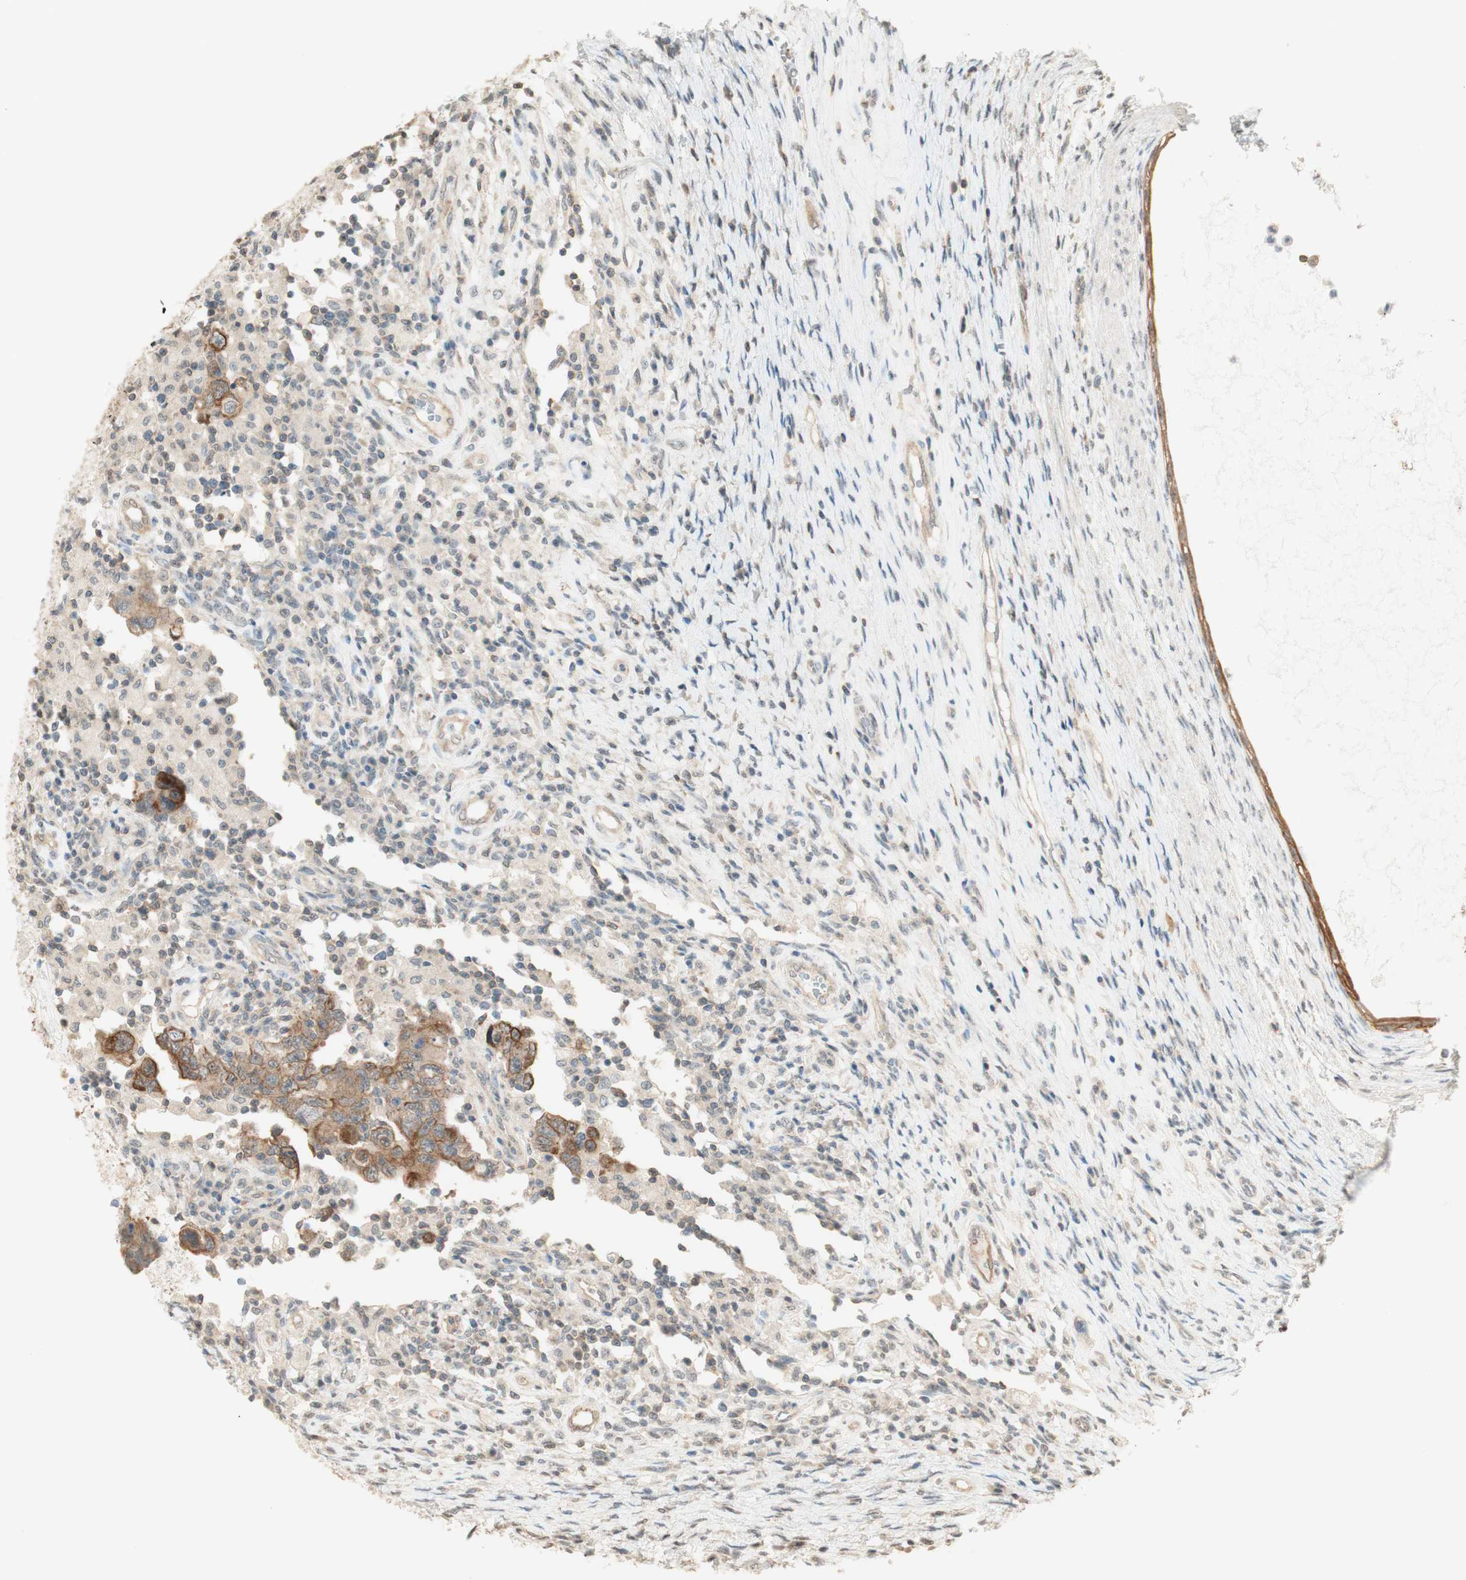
{"staining": {"intensity": "moderate", "quantity": ">75%", "location": "cytoplasmic/membranous"}, "tissue": "testis cancer", "cell_type": "Tumor cells", "image_type": "cancer", "snomed": [{"axis": "morphology", "description": "Carcinoma, Embryonal, NOS"}, {"axis": "topography", "description": "Testis"}], "caption": "Human embryonal carcinoma (testis) stained with a protein marker displays moderate staining in tumor cells.", "gene": "SPINT2", "patient": {"sex": "male", "age": 26}}